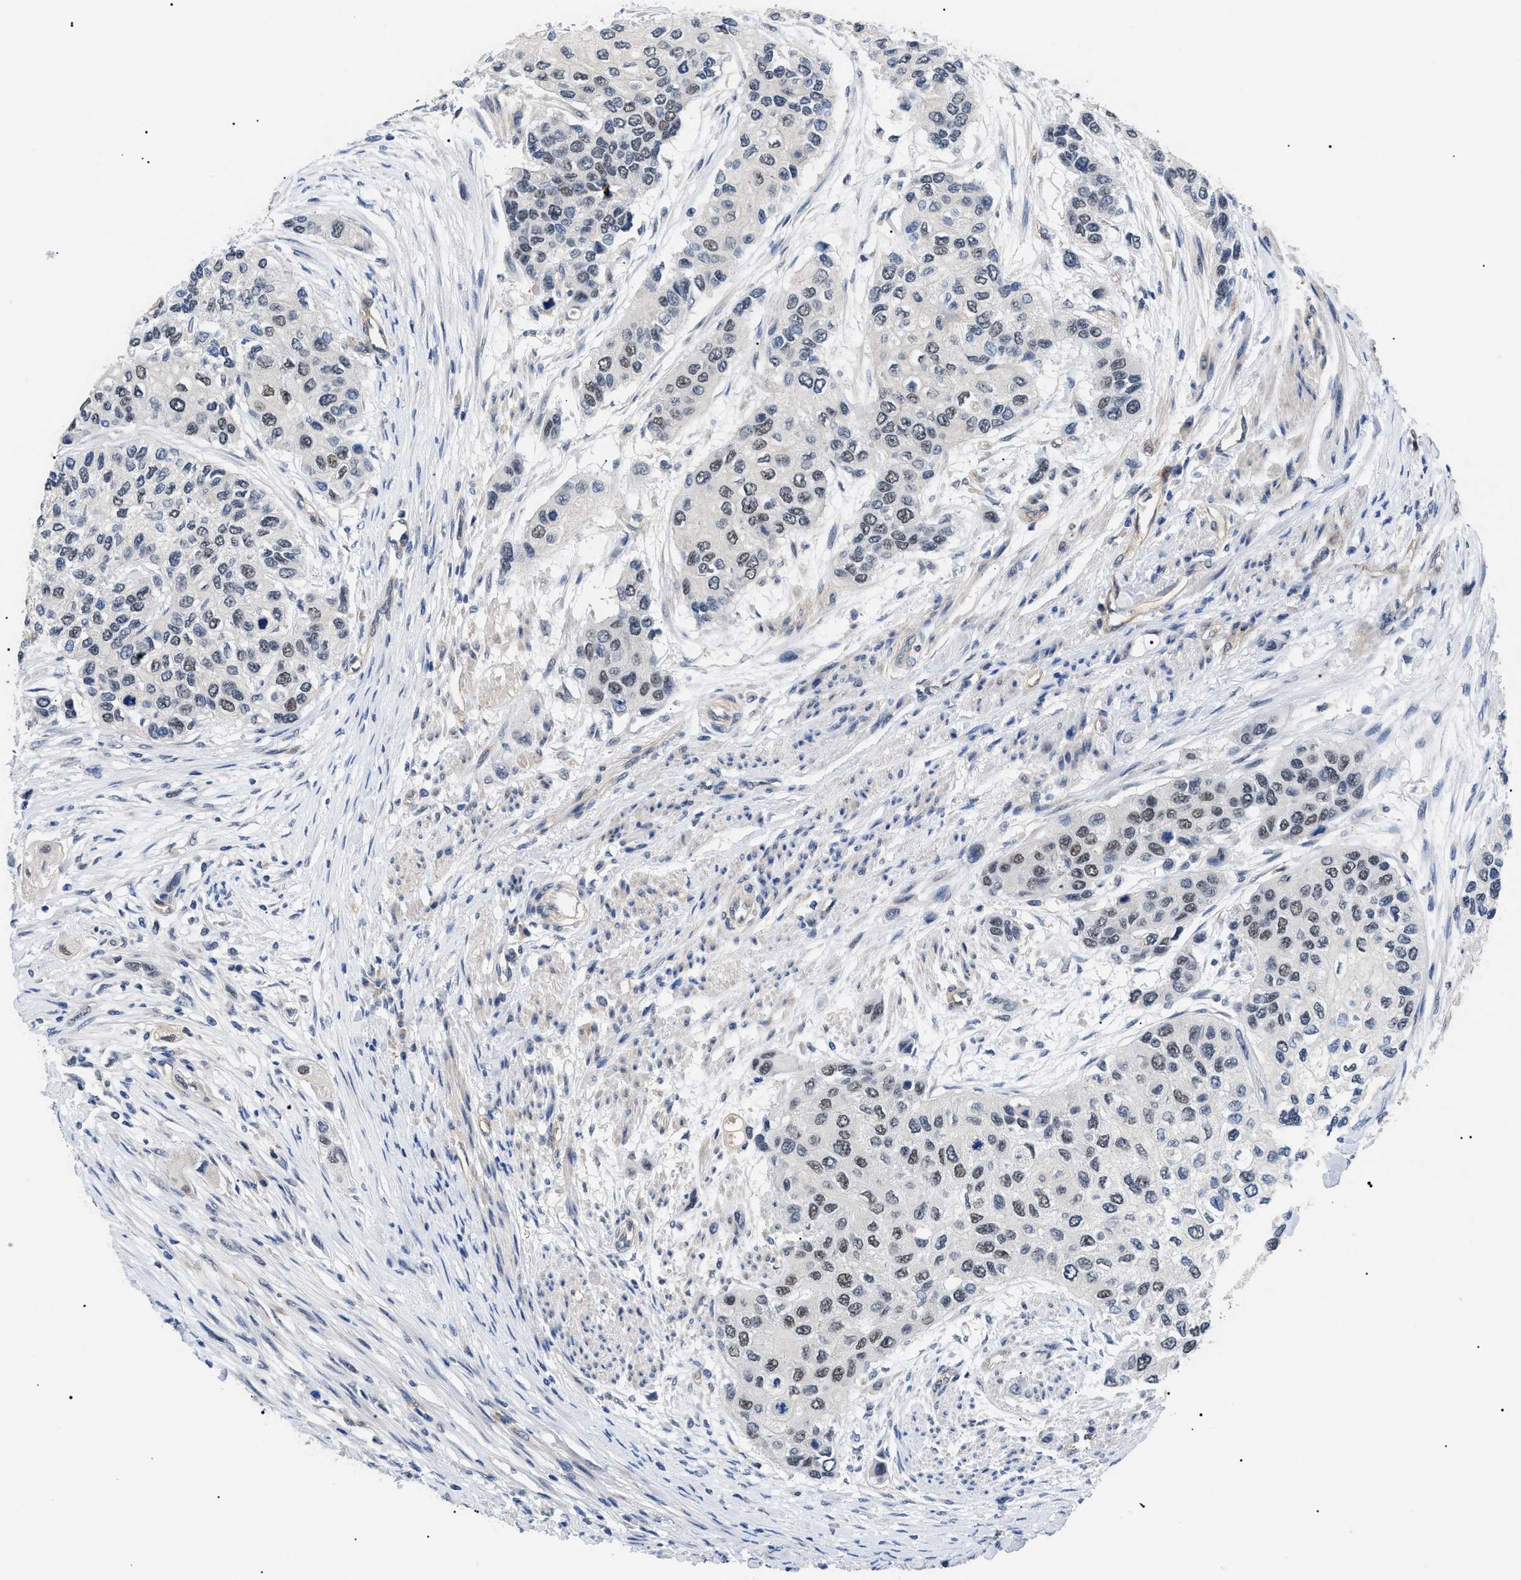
{"staining": {"intensity": "weak", "quantity": ">75%", "location": "nuclear"}, "tissue": "urothelial cancer", "cell_type": "Tumor cells", "image_type": "cancer", "snomed": [{"axis": "morphology", "description": "Urothelial carcinoma, High grade"}, {"axis": "topography", "description": "Urinary bladder"}], "caption": "Weak nuclear staining is identified in about >75% of tumor cells in urothelial cancer.", "gene": "CRCP", "patient": {"sex": "female", "age": 56}}